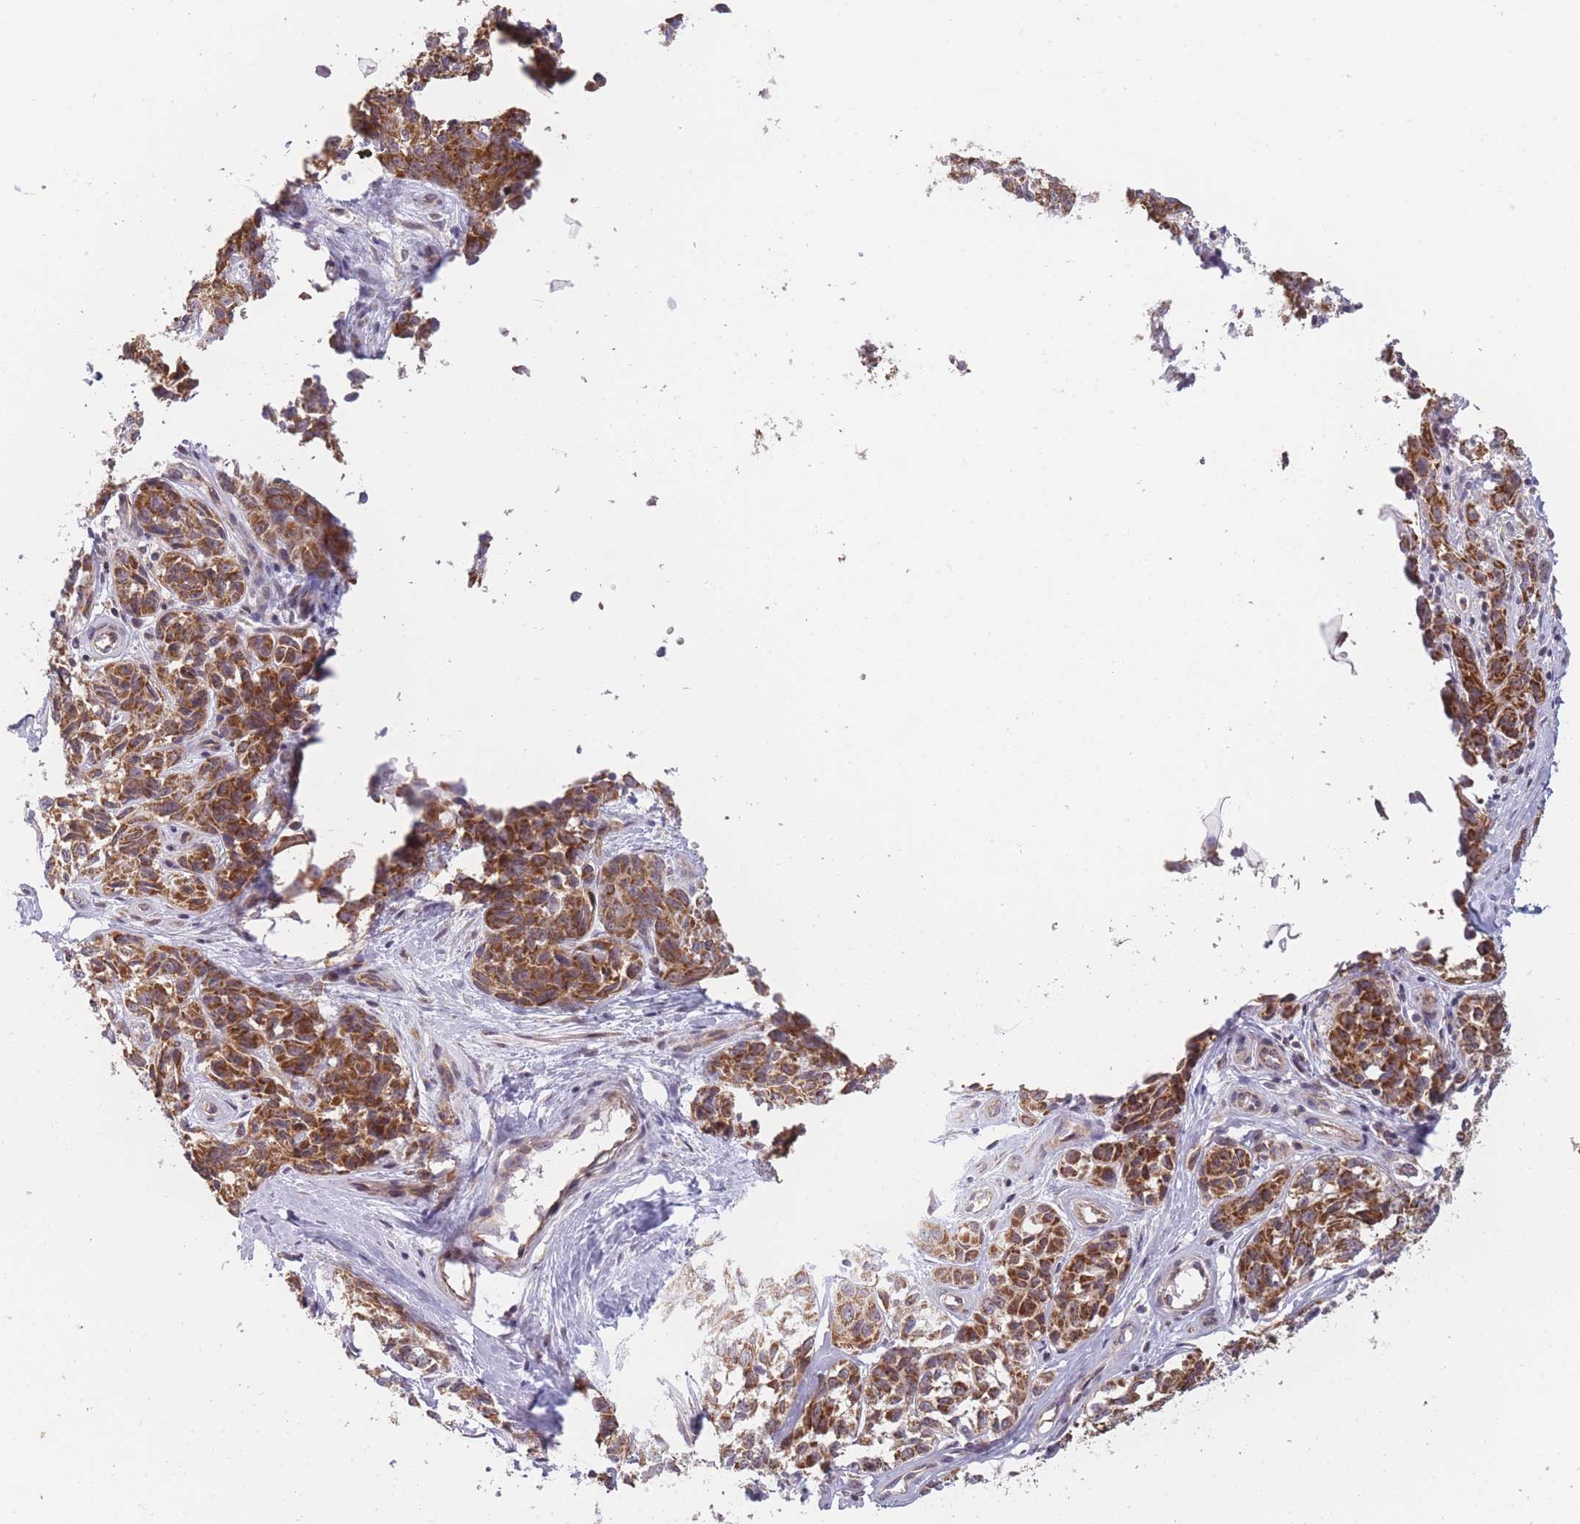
{"staining": {"intensity": "moderate", "quantity": ">75%", "location": "cytoplasmic/membranous"}, "tissue": "melanoma", "cell_type": "Tumor cells", "image_type": "cancer", "snomed": [{"axis": "morphology", "description": "Normal tissue, NOS"}, {"axis": "morphology", "description": "Malignant melanoma, NOS"}, {"axis": "topography", "description": "Skin"}], "caption": "A micrograph of human malignant melanoma stained for a protein displays moderate cytoplasmic/membranous brown staining in tumor cells. The staining was performed using DAB (3,3'-diaminobenzidine) to visualize the protein expression in brown, while the nuclei were stained in blue with hematoxylin (Magnification: 20x).", "gene": "MRPS18C", "patient": {"sex": "female", "age": 64}}